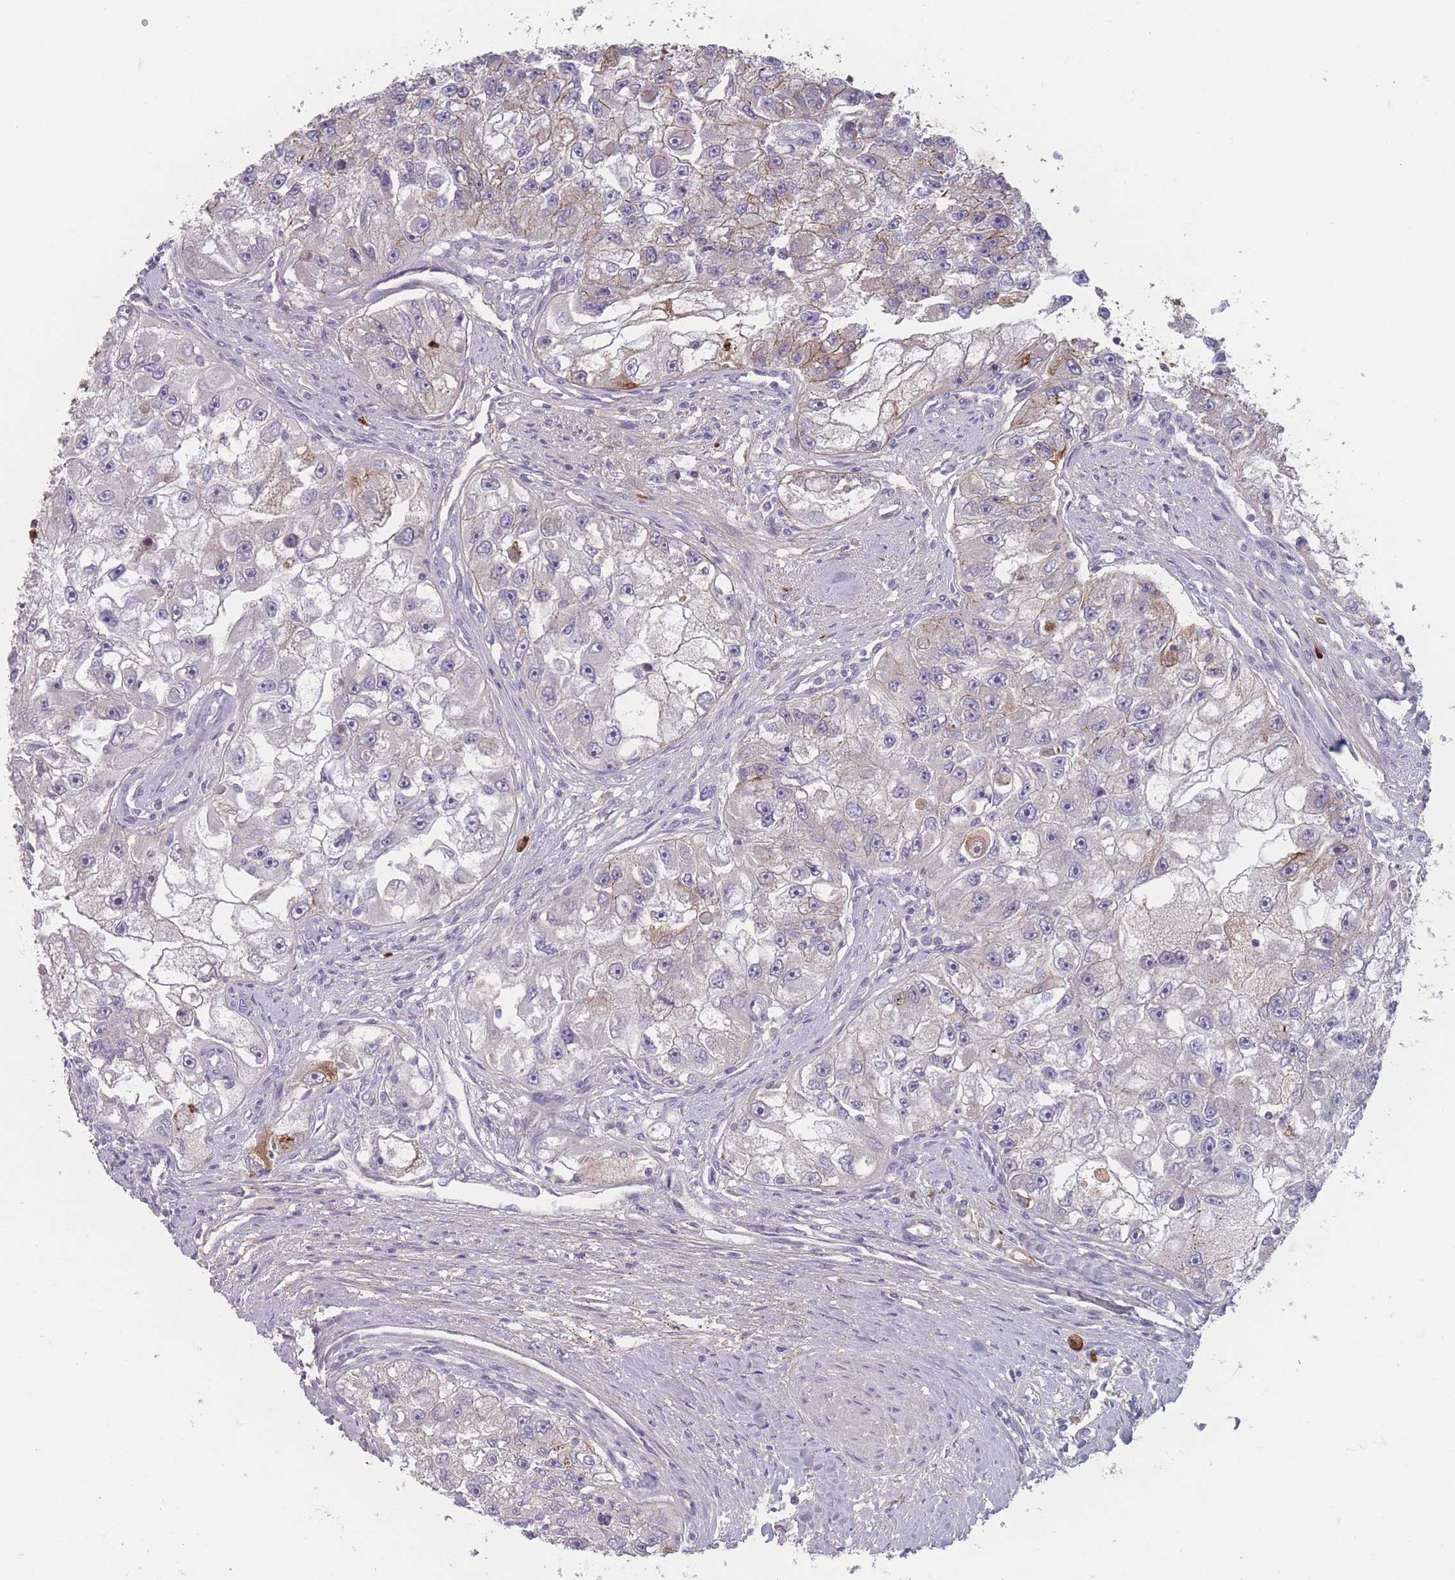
{"staining": {"intensity": "negative", "quantity": "none", "location": "none"}, "tissue": "renal cancer", "cell_type": "Tumor cells", "image_type": "cancer", "snomed": [{"axis": "morphology", "description": "Adenocarcinoma, NOS"}, {"axis": "topography", "description": "Kidney"}], "caption": "High magnification brightfield microscopy of renal cancer stained with DAB (3,3'-diaminobenzidine) (brown) and counterstained with hematoxylin (blue): tumor cells show no significant positivity. The staining was performed using DAB to visualize the protein expression in brown, while the nuclei were stained in blue with hematoxylin (Magnification: 20x).", "gene": "TMEM232", "patient": {"sex": "male", "age": 63}}